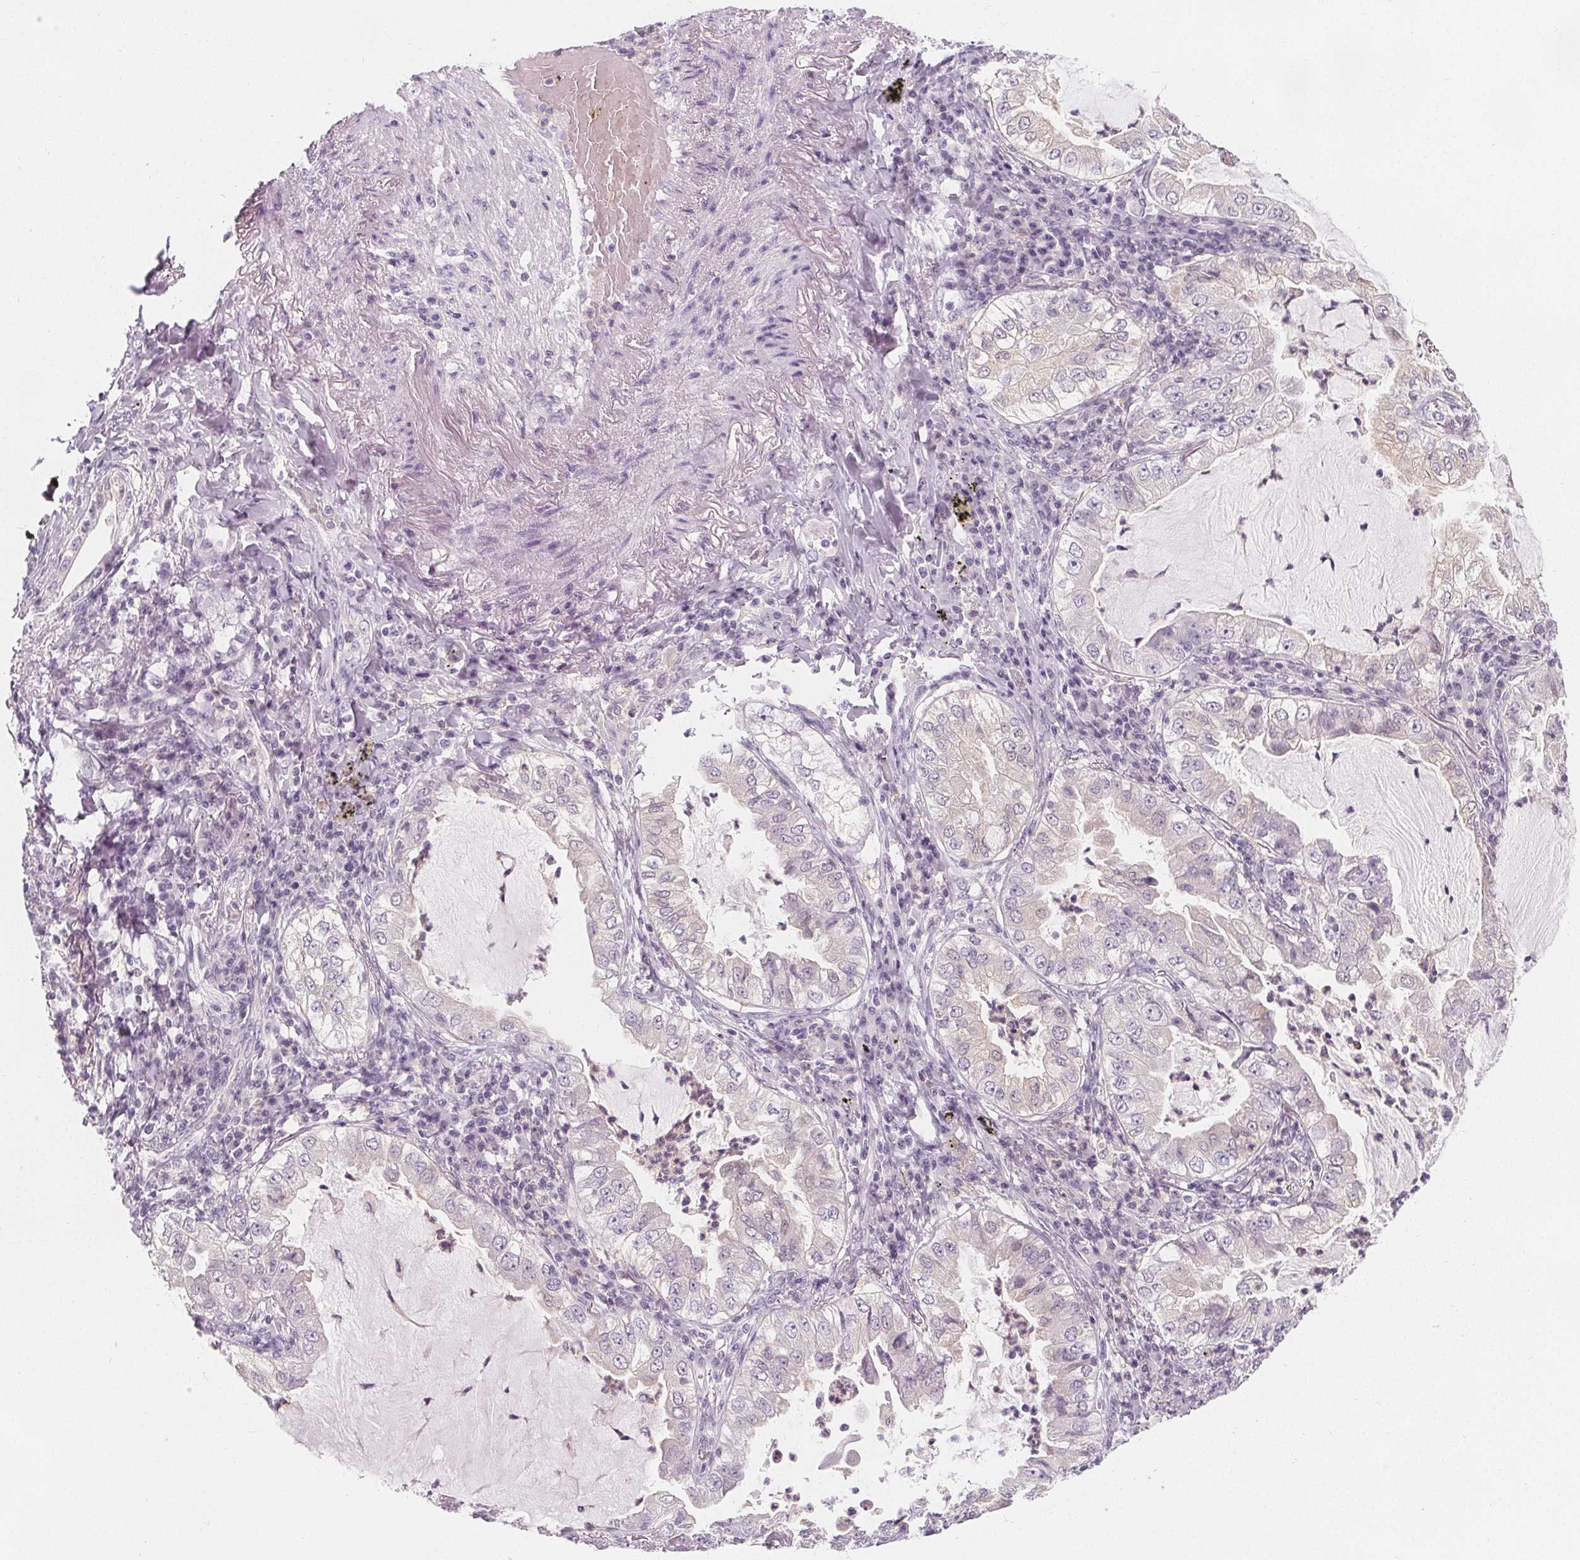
{"staining": {"intensity": "negative", "quantity": "none", "location": "none"}, "tissue": "lung cancer", "cell_type": "Tumor cells", "image_type": "cancer", "snomed": [{"axis": "morphology", "description": "Adenocarcinoma, NOS"}, {"axis": "topography", "description": "Lung"}], "caption": "DAB immunohistochemical staining of lung cancer displays no significant positivity in tumor cells.", "gene": "UGP2", "patient": {"sex": "female", "age": 73}}